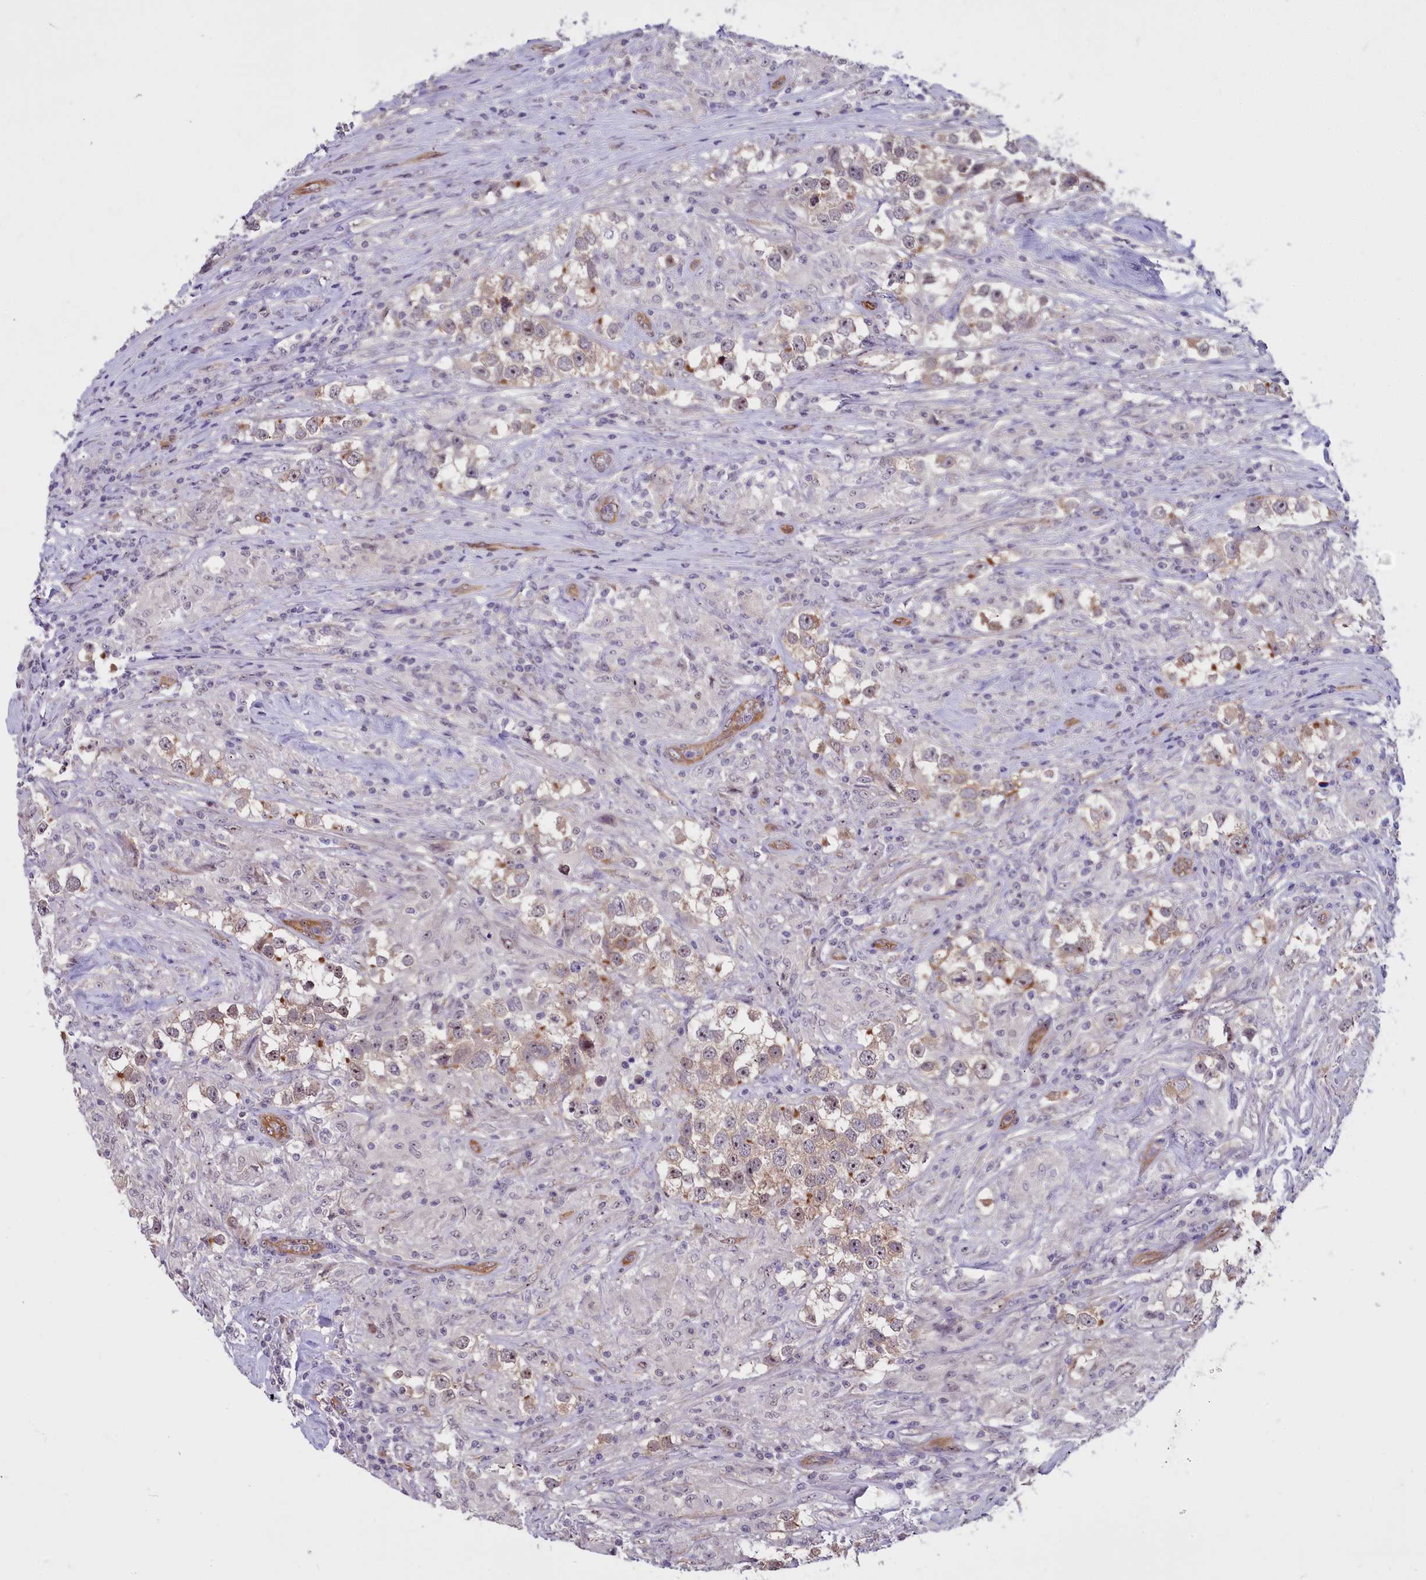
{"staining": {"intensity": "weak", "quantity": "25%-75%", "location": "cytoplasmic/membranous"}, "tissue": "testis cancer", "cell_type": "Tumor cells", "image_type": "cancer", "snomed": [{"axis": "morphology", "description": "Seminoma, NOS"}, {"axis": "topography", "description": "Testis"}], "caption": "A high-resolution image shows immunohistochemistry staining of testis cancer, which demonstrates weak cytoplasmic/membranous expression in approximately 25%-75% of tumor cells.", "gene": "BCAR1", "patient": {"sex": "male", "age": 46}}